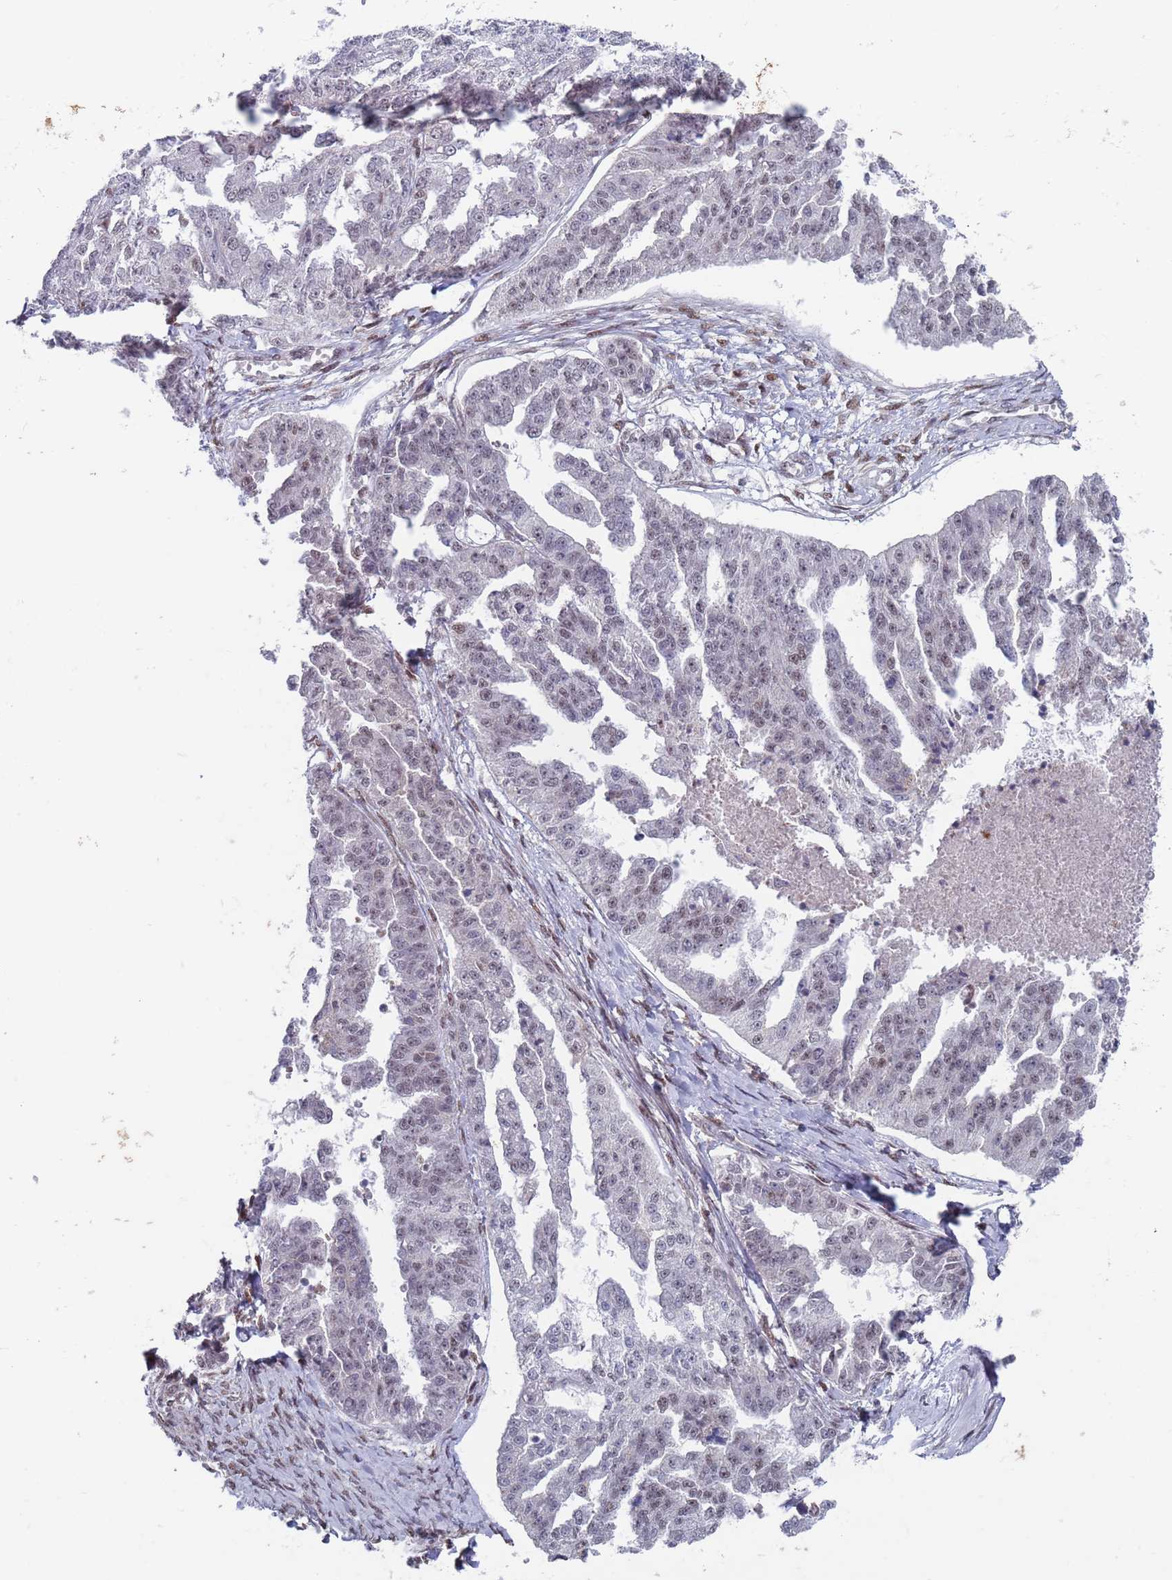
{"staining": {"intensity": "weak", "quantity": "<25%", "location": "nuclear"}, "tissue": "ovarian cancer", "cell_type": "Tumor cells", "image_type": "cancer", "snomed": [{"axis": "morphology", "description": "Cystadenocarcinoma, serous, NOS"}, {"axis": "topography", "description": "Ovary"}], "caption": "High power microscopy micrograph of an immunohistochemistry histopathology image of ovarian cancer, revealing no significant positivity in tumor cells.", "gene": "RPP25", "patient": {"sex": "female", "age": 58}}